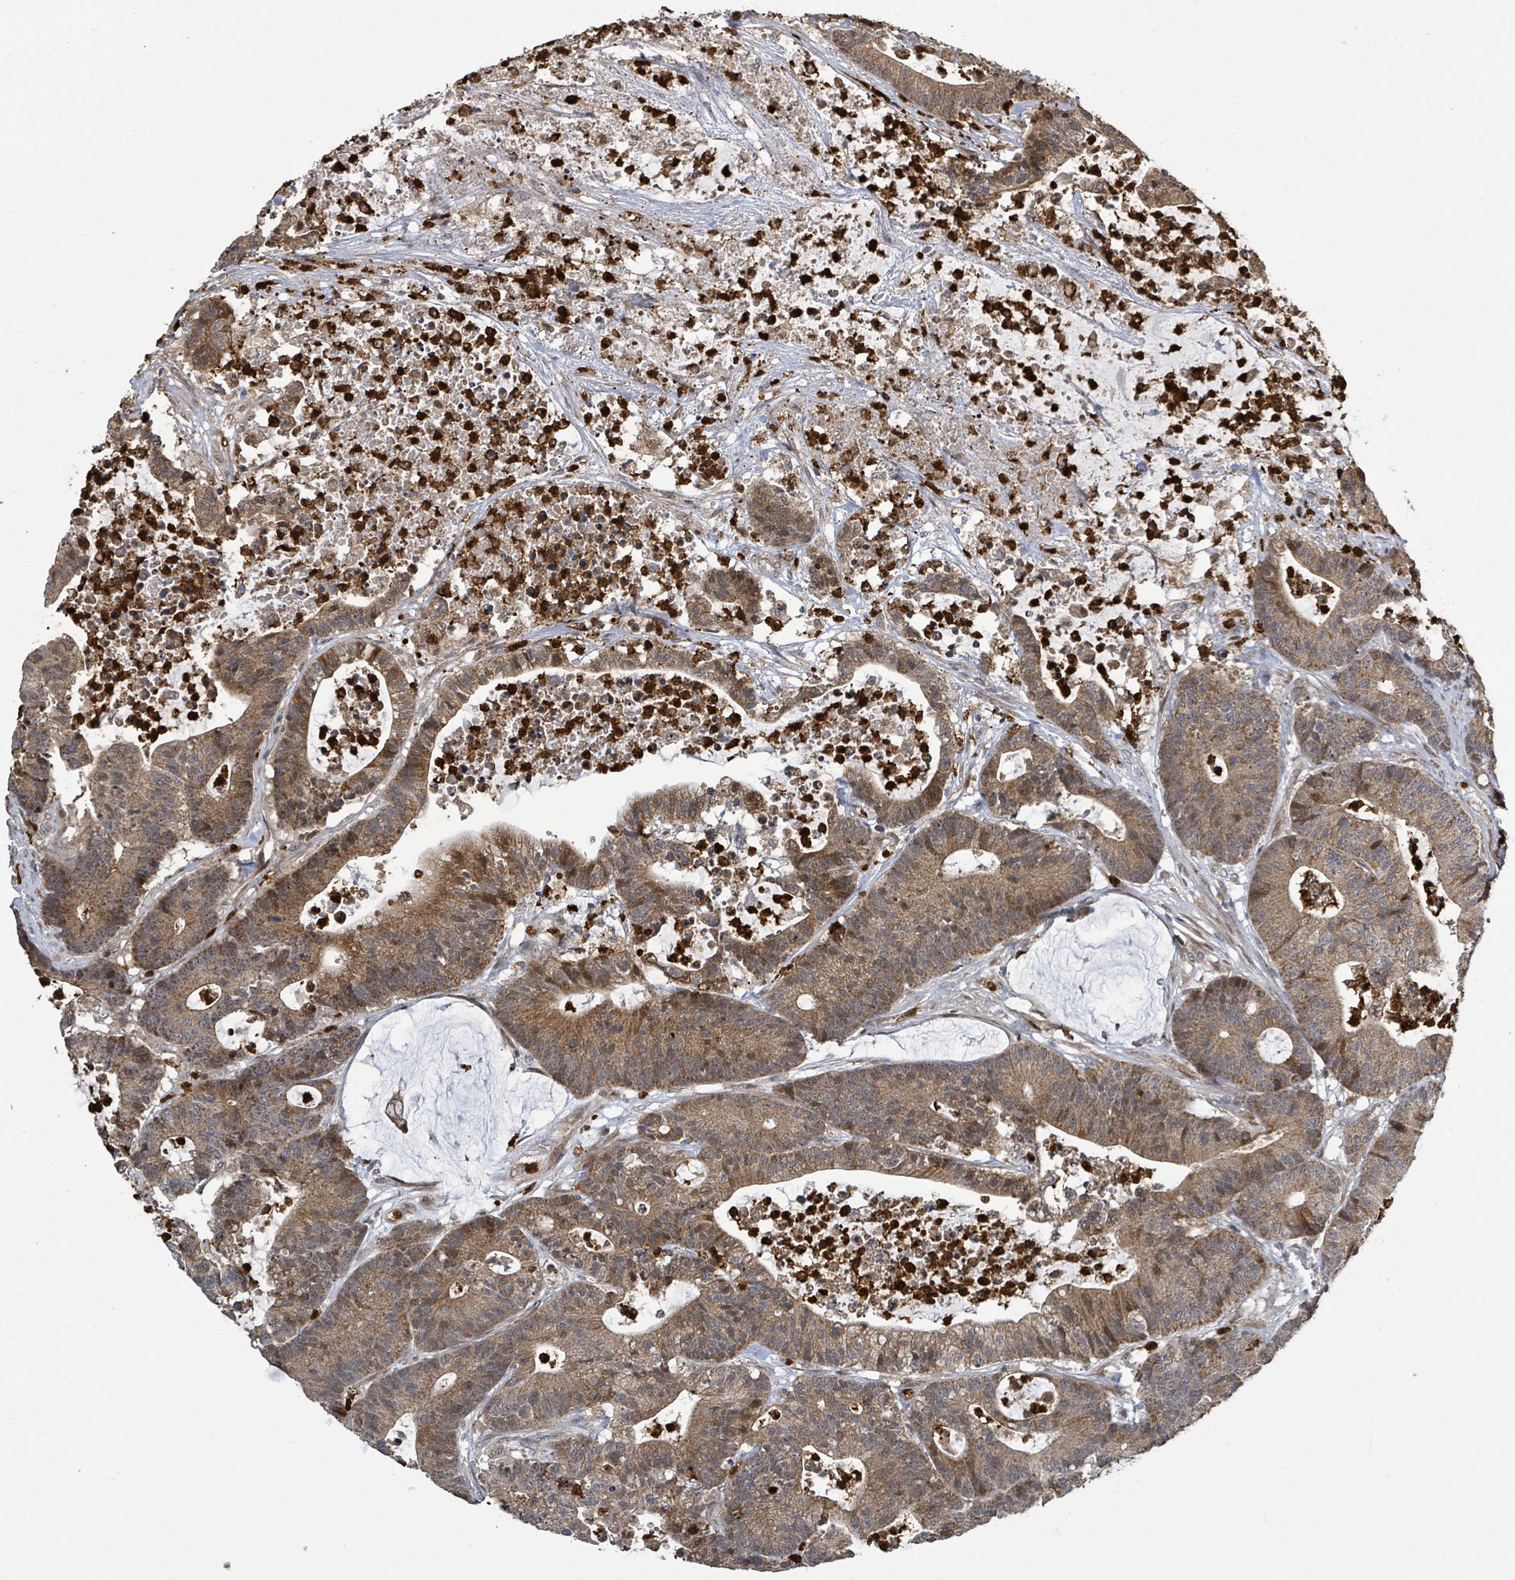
{"staining": {"intensity": "moderate", "quantity": ">75%", "location": "cytoplasmic/membranous"}, "tissue": "colorectal cancer", "cell_type": "Tumor cells", "image_type": "cancer", "snomed": [{"axis": "morphology", "description": "Adenocarcinoma, NOS"}, {"axis": "topography", "description": "Colon"}], "caption": "Tumor cells reveal moderate cytoplasmic/membranous expression in about >75% of cells in adenocarcinoma (colorectal). (DAB IHC with brightfield microscopy, high magnification).", "gene": "COQ6", "patient": {"sex": "female", "age": 84}}